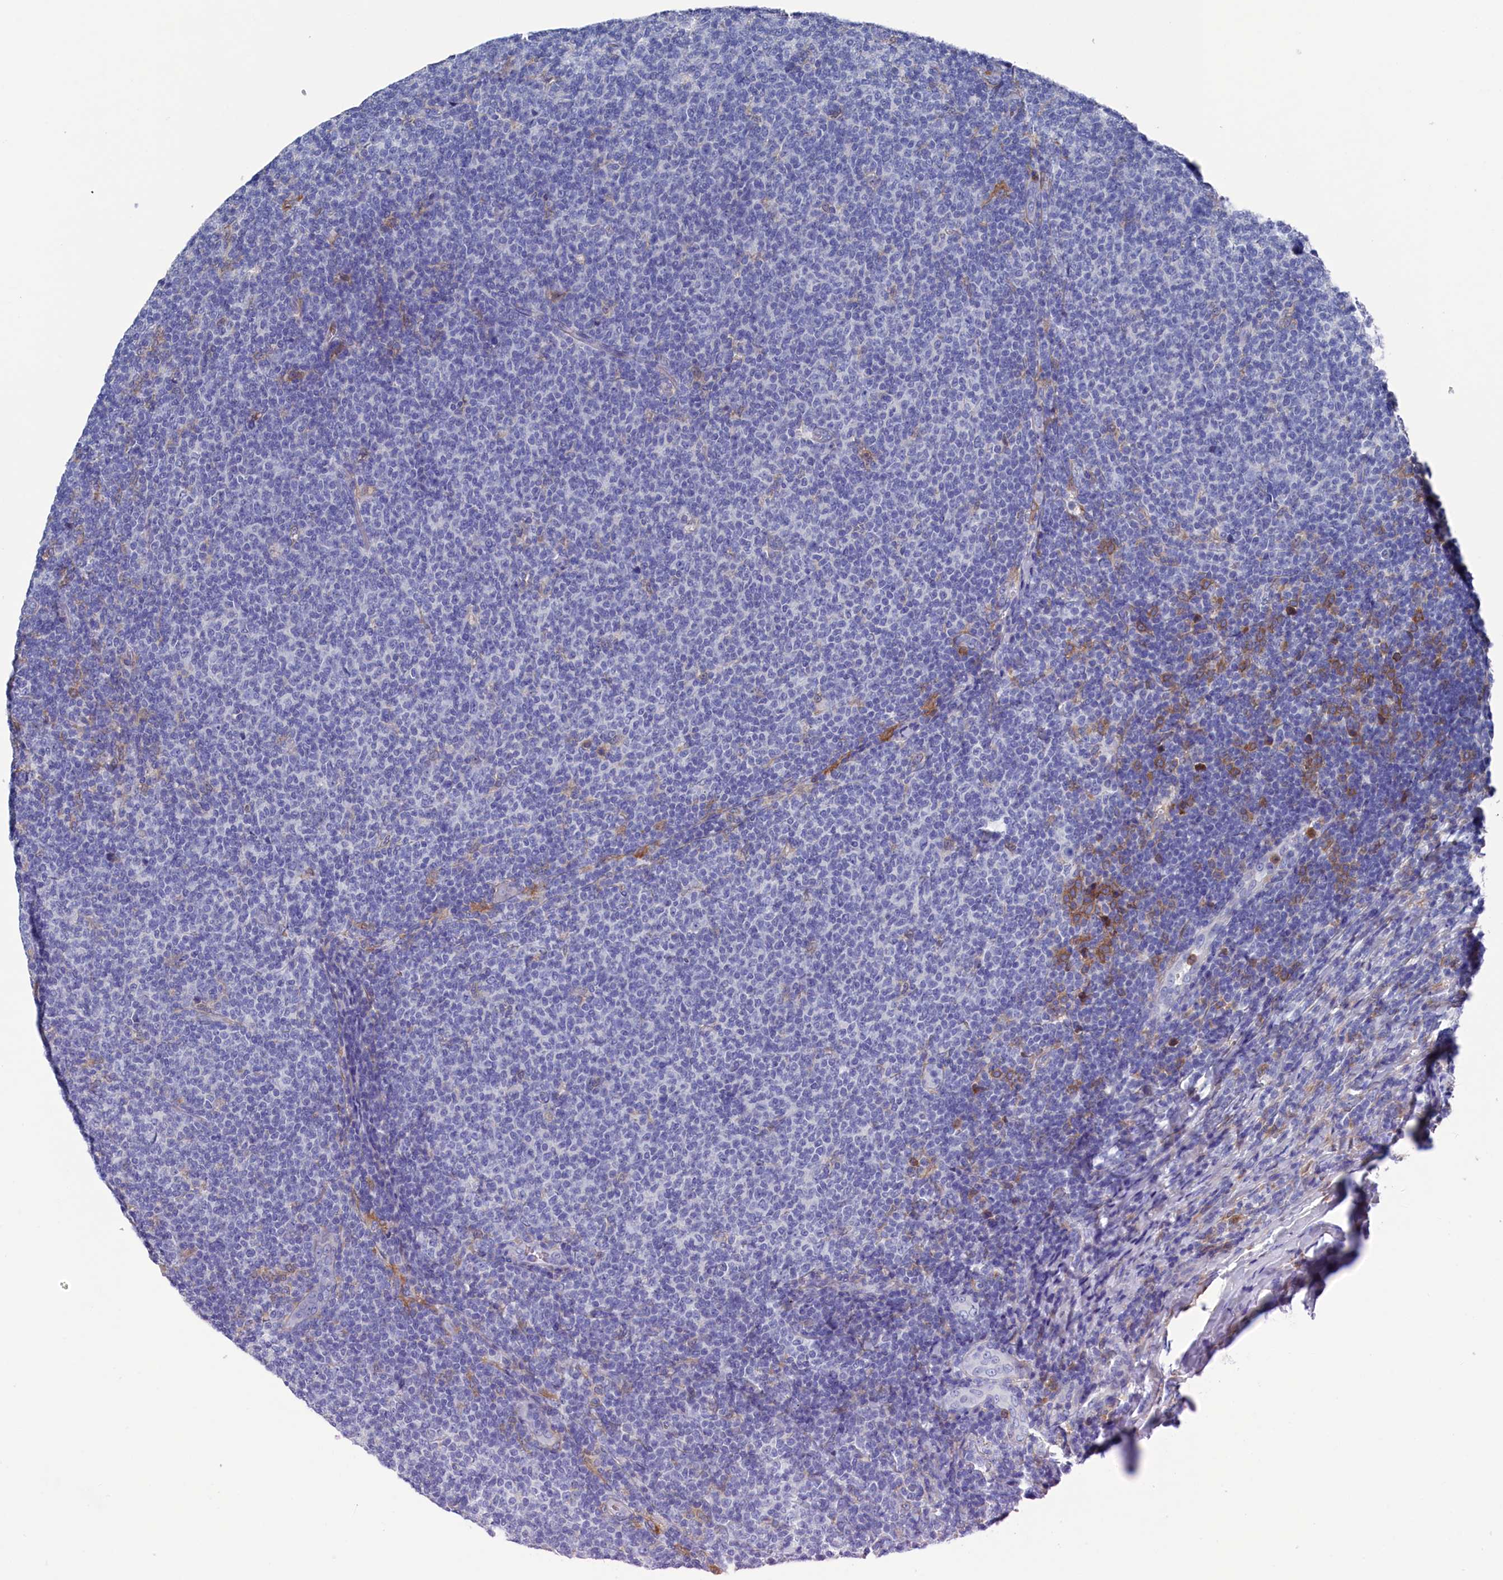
{"staining": {"intensity": "negative", "quantity": "none", "location": "none"}, "tissue": "lymphoma", "cell_type": "Tumor cells", "image_type": "cancer", "snomed": [{"axis": "morphology", "description": "Malignant lymphoma, non-Hodgkin's type, Low grade"}, {"axis": "topography", "description": "Lymph node"}], "caption": "The photomicrograph demonstrates no significant staining in tumor cells of malignant lymphoma, non-Hodgkin's type (low-grade).", "gene": "TYROBP", "patient": {"sex": "male", "age": 66}}